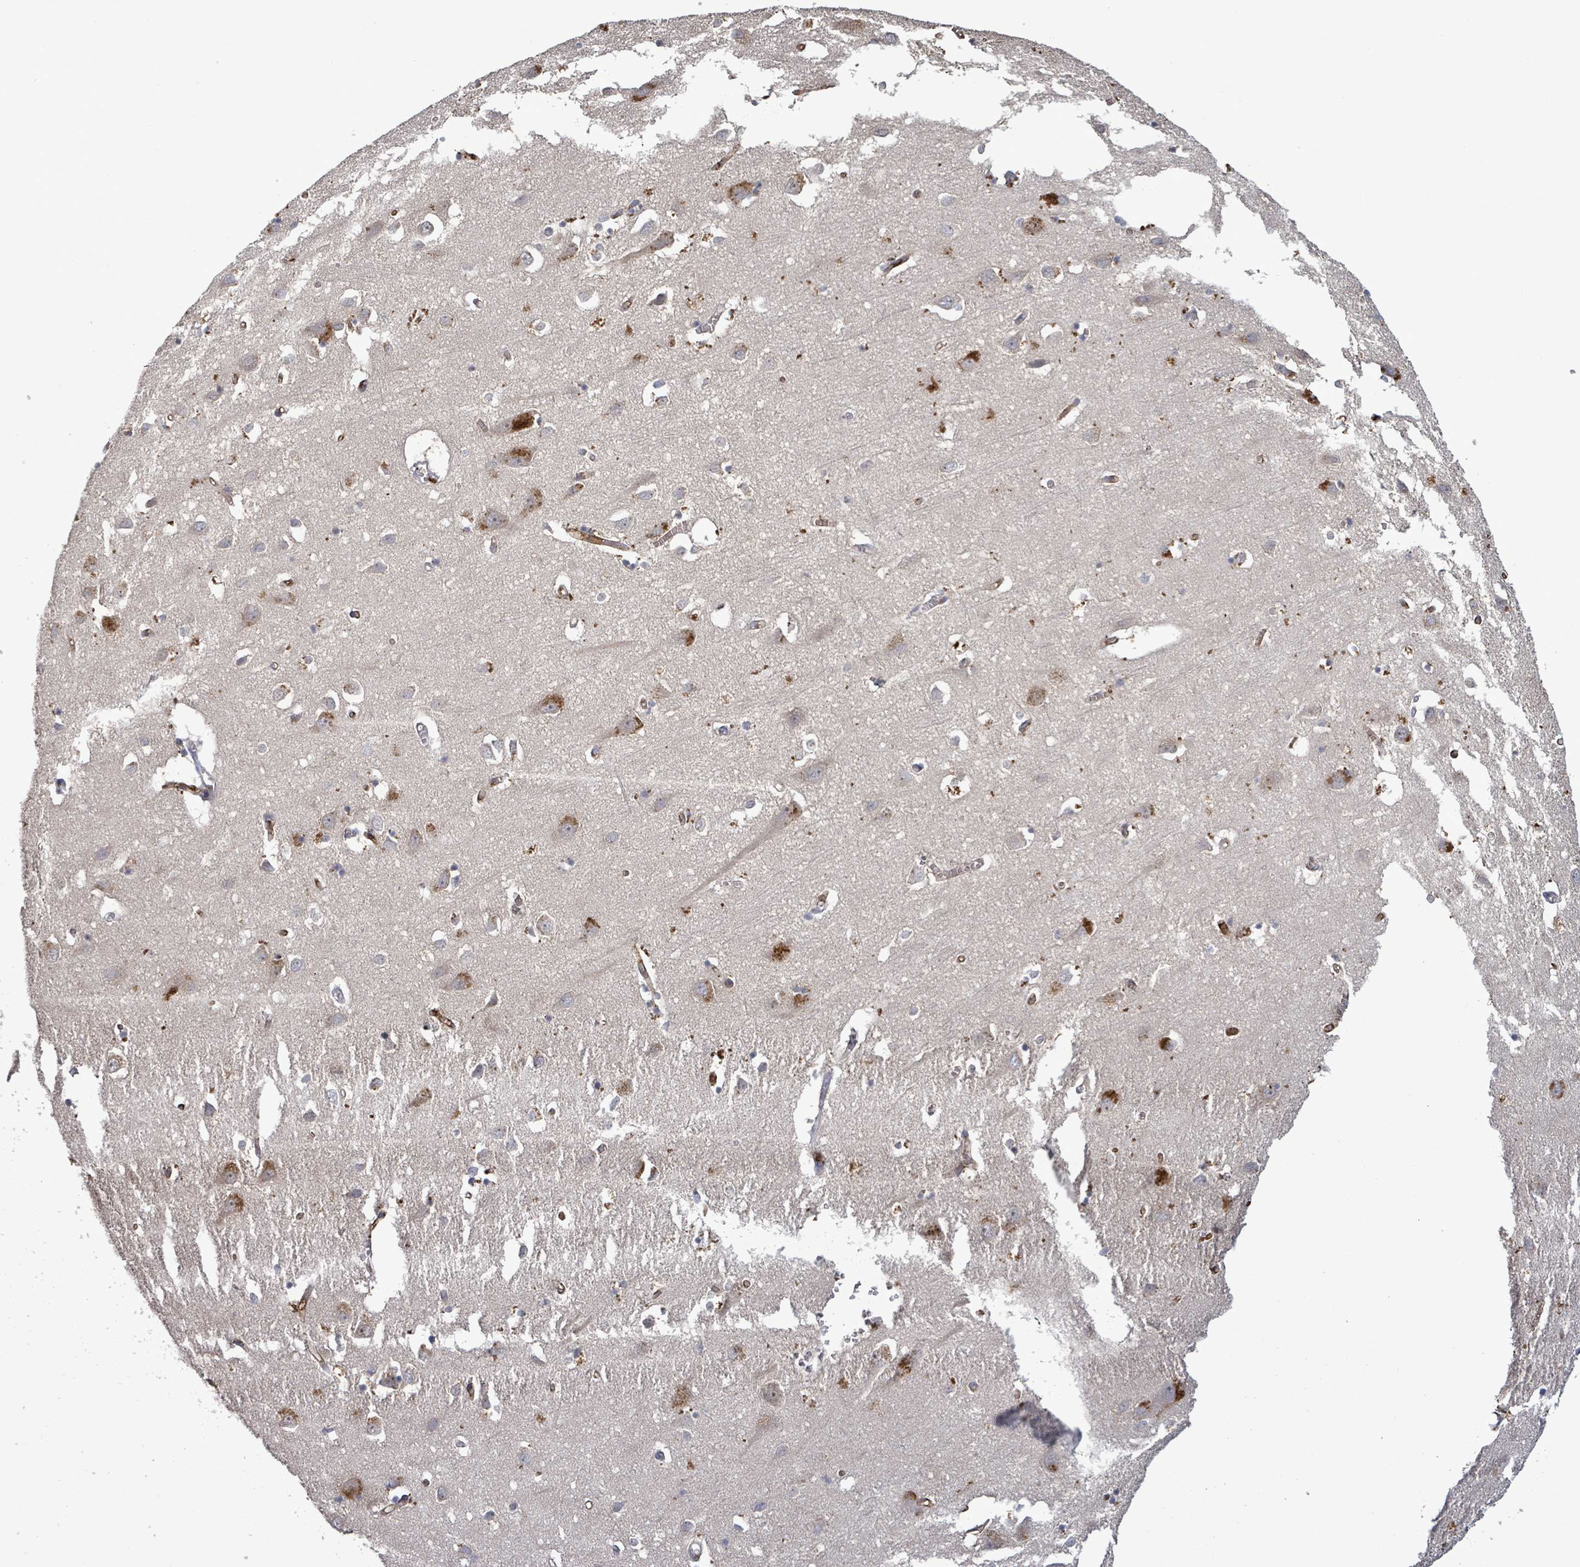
{"staining": {"intensity": "weak", "quantity": "25%-75%", "location": "cytoplasmic/membranous"}, "tissue": "cerebral cortex", "cell_type": "Endothelial cells", "image_type": "normal", "snomed": [{"axis": "morphology", "description": "Normal tissue, NOS"}, {"axis": "topography", "description": "Cerebral cortex"}], "caption": "Weak cytoplasmic/membranous staining for a protein is present in approximately 25%-75% of endothelial cells of benign cerebral cortex using IHC.", "gene": "SERPINE3", "patient": {"sex": "male", "age": 70}}